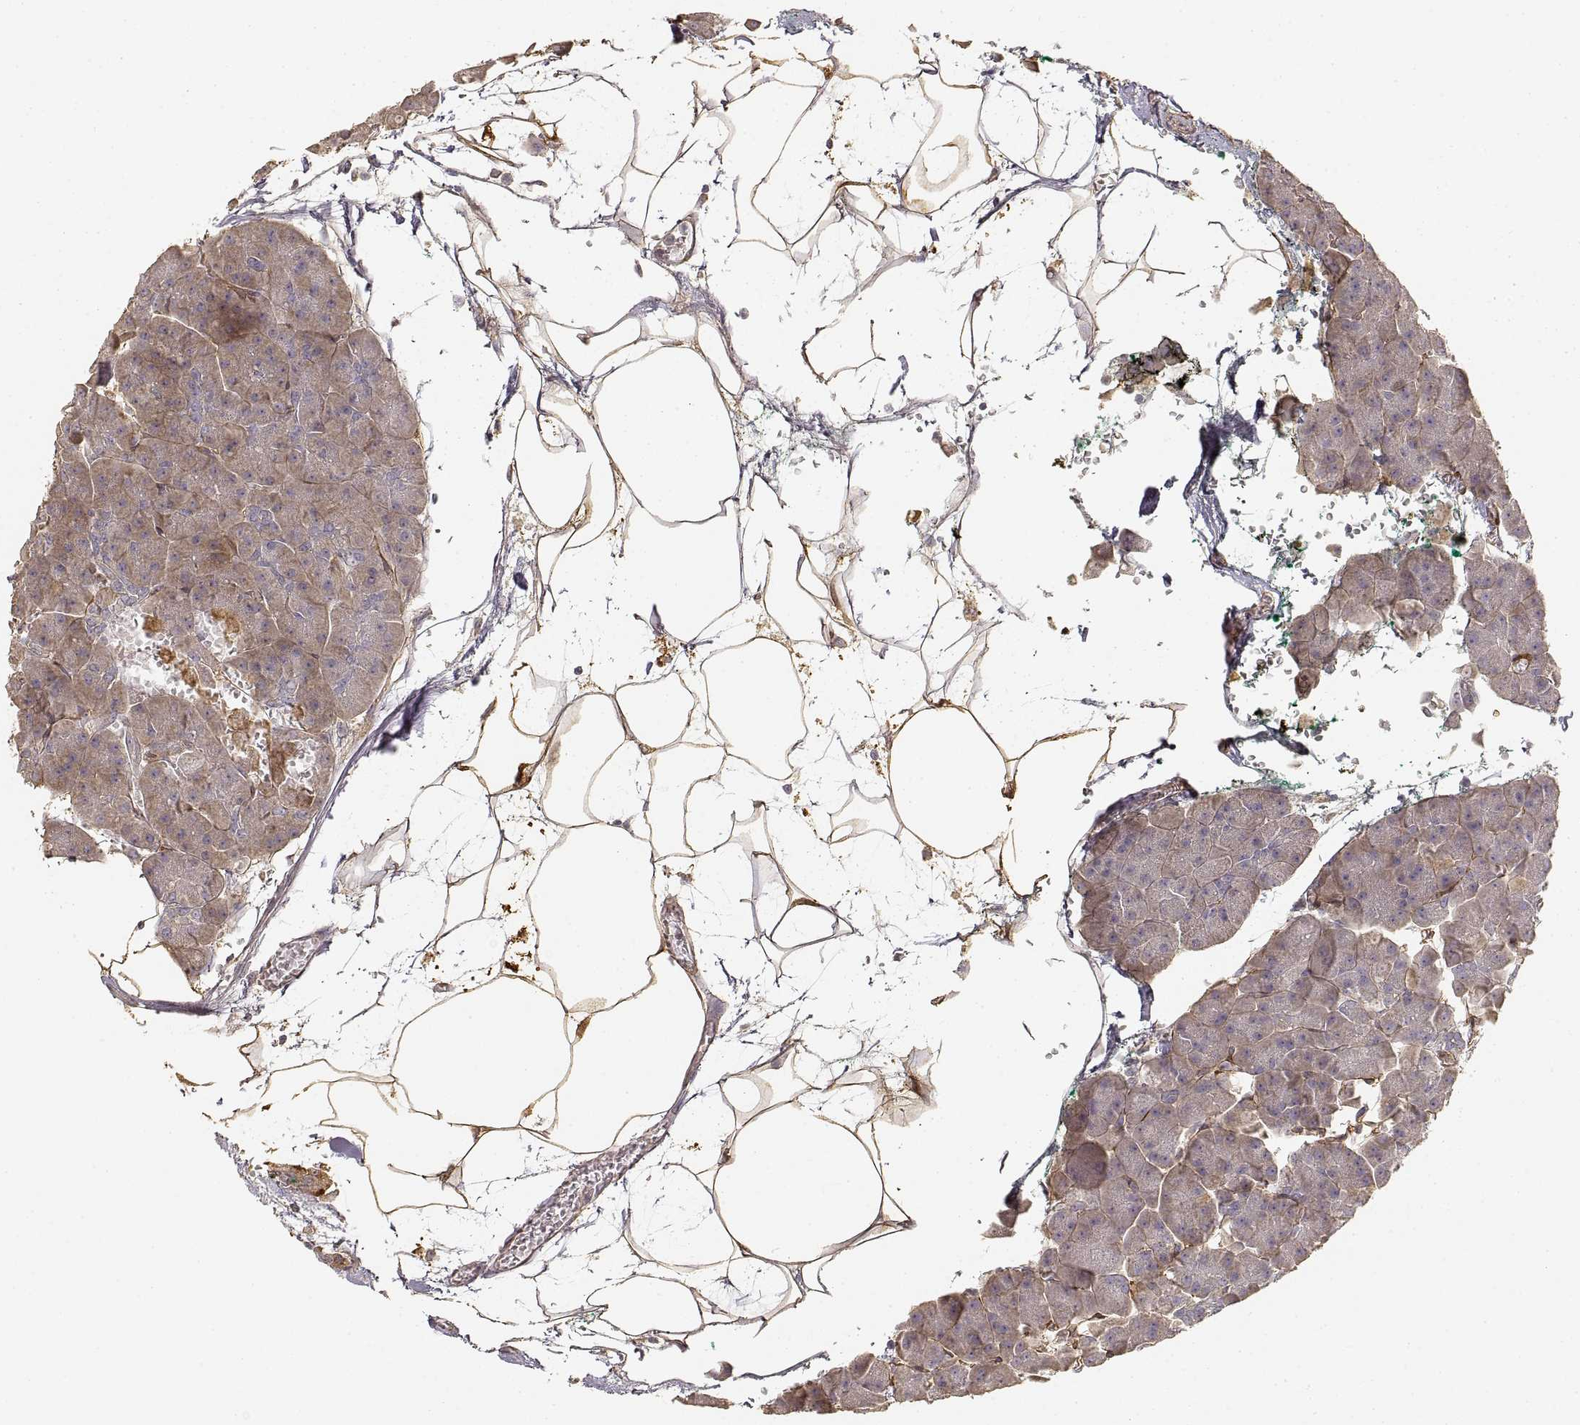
{"staining": {"intensity": "moderate", "quantity": ">75%", "location": "cytoplasmic/membranous"}, "tissue": "pancreas", "cell_type": "Exocrine glandular cells", "image_type": "normal", "snomed": [{"axis": "morphology", "description": "Normal tissue, NOS"}, {"axis": "topography", "description": "Adipose tissue"}, {"axis": "topography", "description": "Pancreas"}, {"axis": "topography", "description": "Peripheral nerve tissue"}], "caption": "Immunohistochemistry (IHC) of normal pancreas shows medium levels of moderate cytoplasmic/membranous expression in about >75% of exocrine glandular cells. (brown staining indicates protein expression, while blue staining denotes nuclei).", "gene": "LAMA4", "patient": {"sex": "female", "age": 58}}